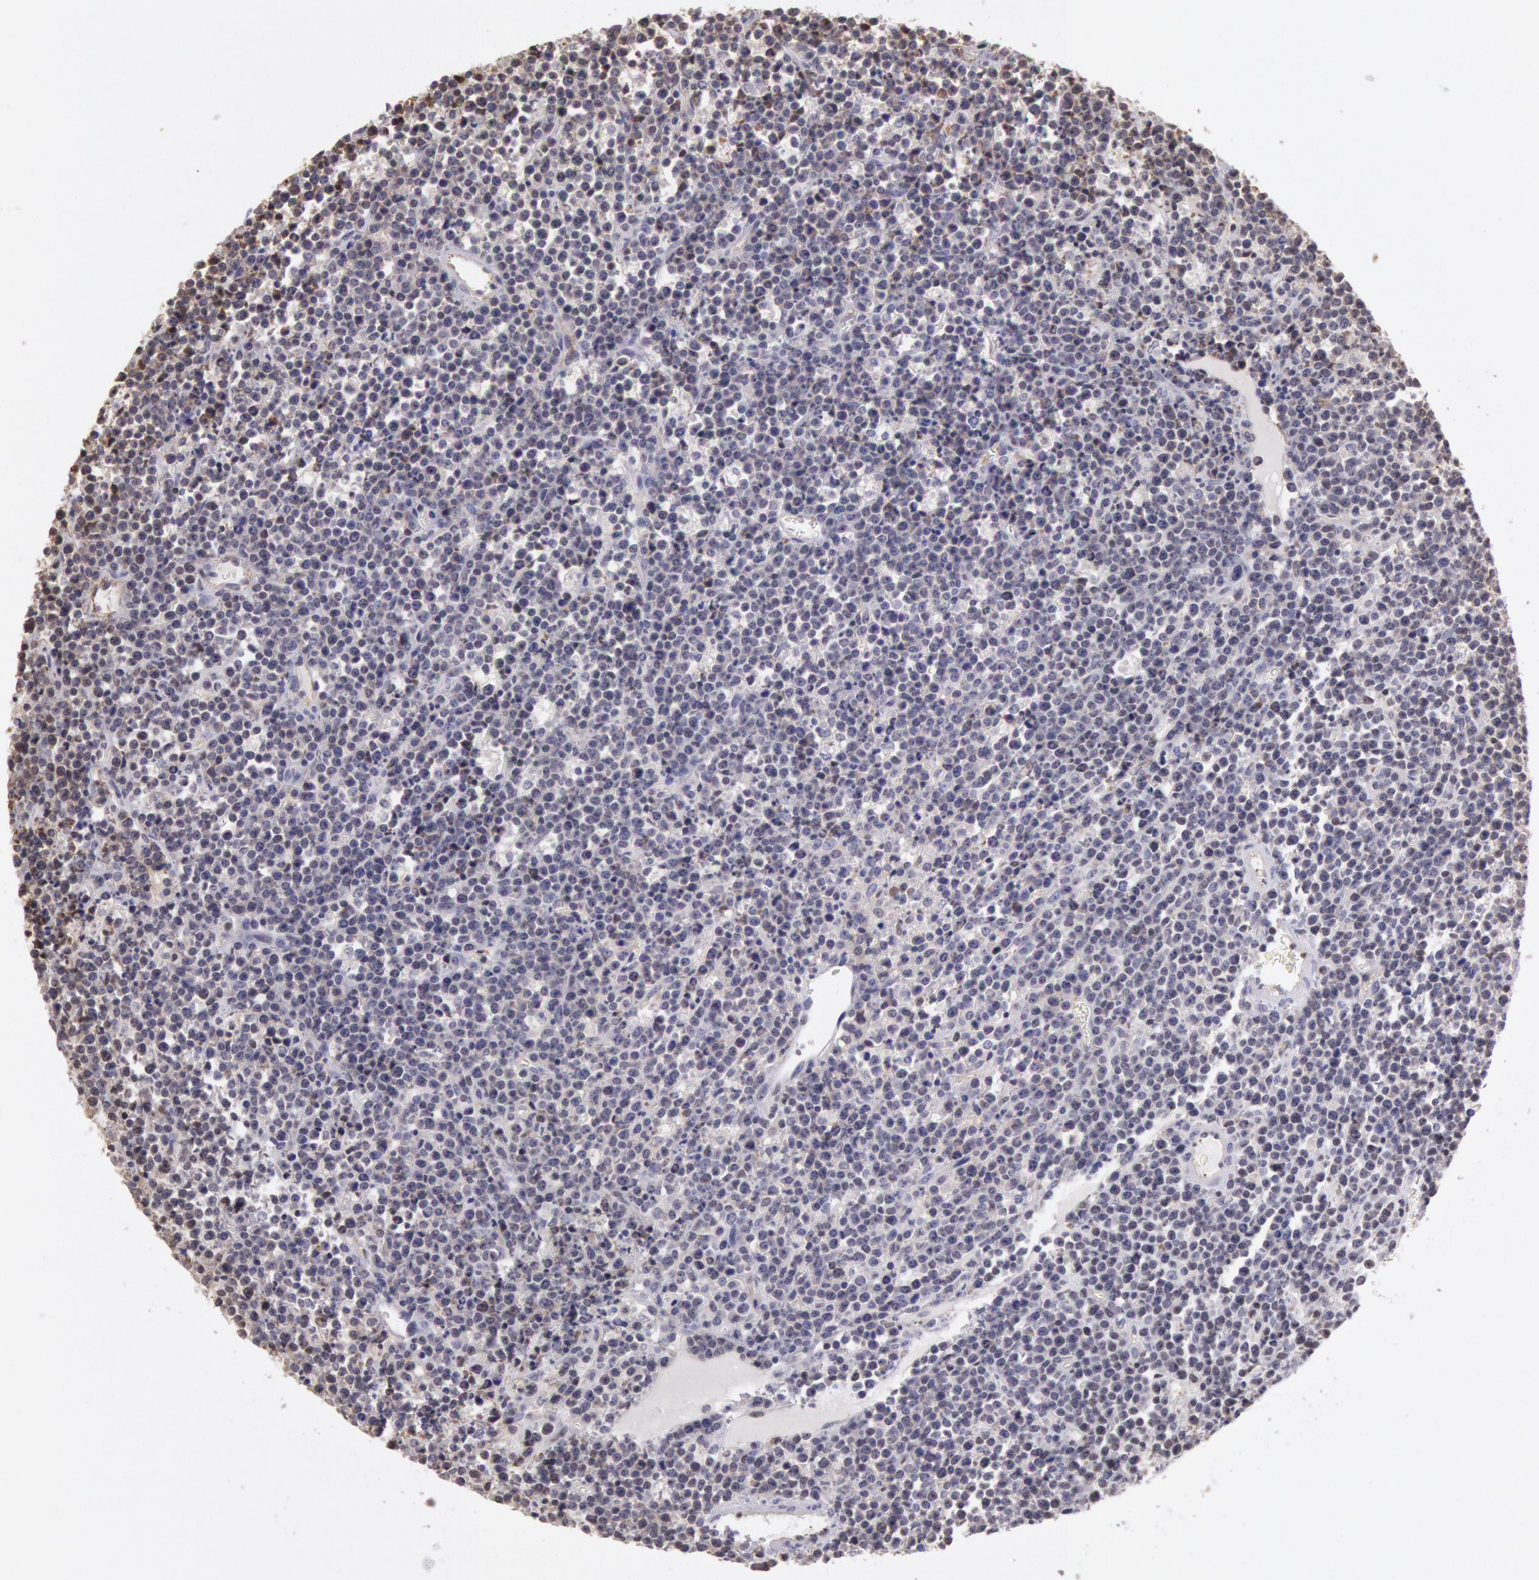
{"staining": {"intensity": "negative", "quantity": "none", "location": "none"}, "tissue": "lymphoma", "cell_type": "Tumor cells", "image_type": "cancer", "snomed": [{"axis": "morphology", "description": "Malignant lymphoma, non-Hodgkin's type, High grade"}, {"axis": "topography", "description": "Ovary"}], "caption": "The immunohistochemistry (IHC) histopathology image has no significant positivity in tumor cells of malignant lymphoma, non-Hodgkin's type (high-grade) tissue.", "gene": "HIF1A", "patient": {"sex": "female", "age": 56}}